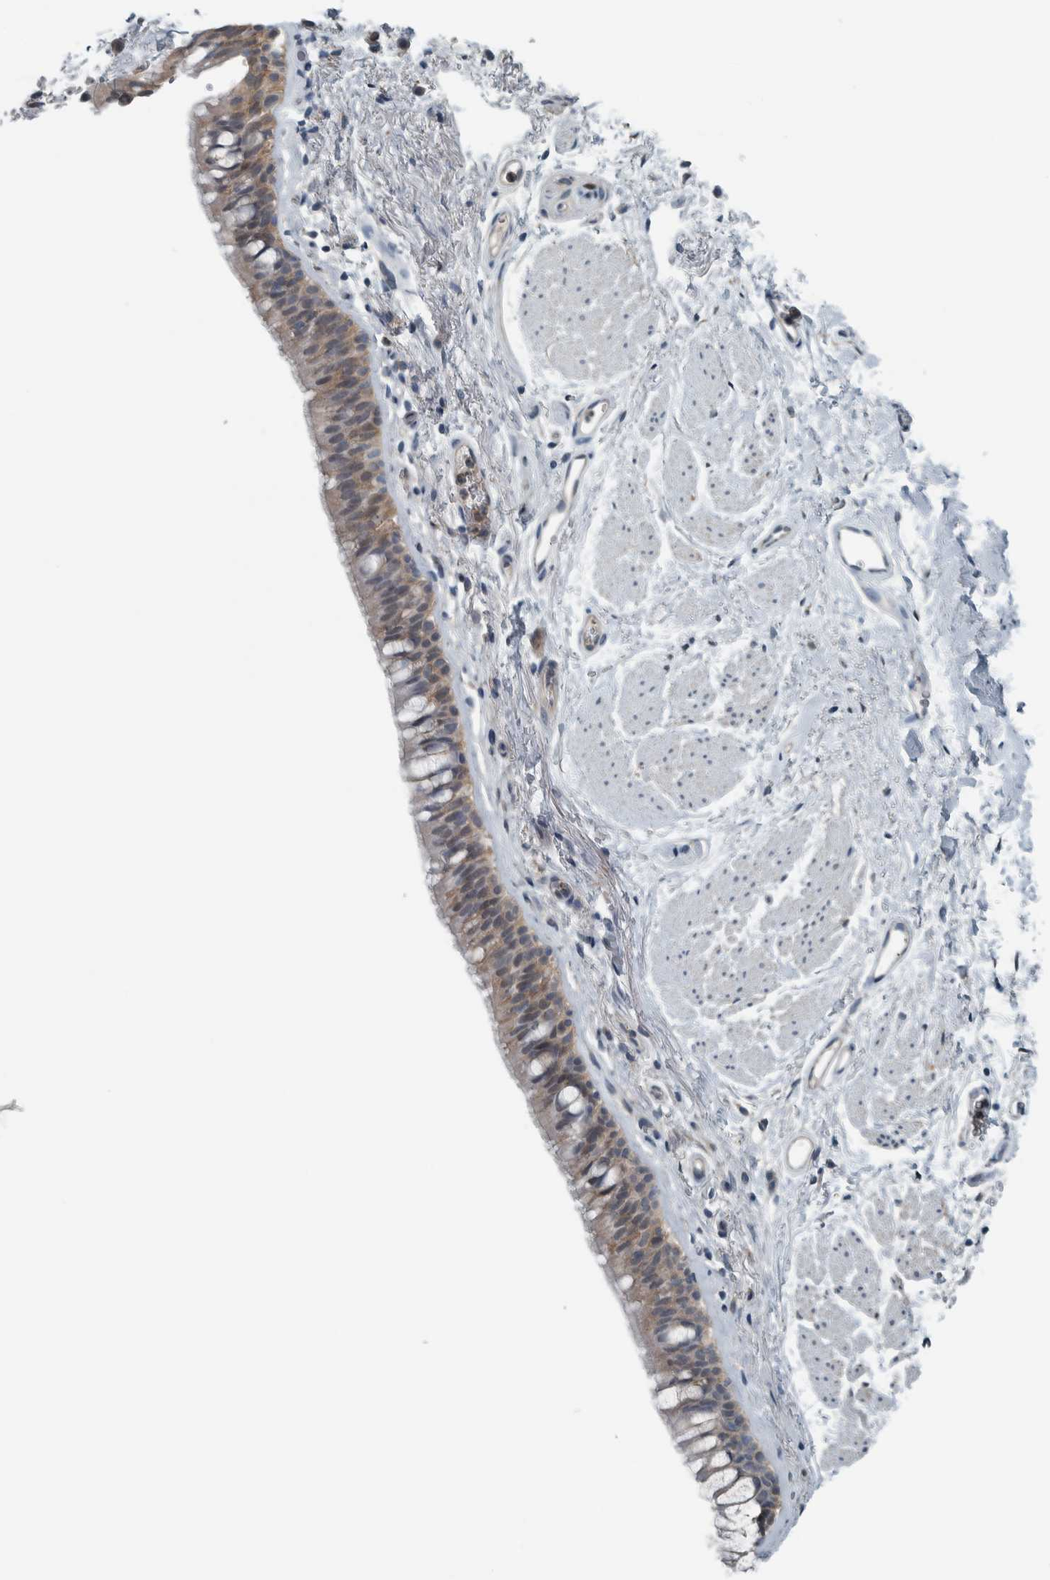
{"staining": {"intensity": "moderate", "quantity": "<25%", "location": "cytoplasmic/membranous"}, "tissue": "bronchus", "cell_type": "Respiratory epithelial cells", "image_type": "normal", "snomed": [{"axis": "morphology", "description": "Normal tissue, NOS"}, {"axis": "topography", "description": "Cartilage tissue"}, {"axis": "topography", "description": "Bronchus"}], "caption": "Human bronchus stained for a protein (brown) demonstrates moderate cytoplasmic/membranous positive expression in approximately <25% of respiratory epithelial cells.", "gene": "ALAD", "patient": {"sex": "female", "age": 53}}